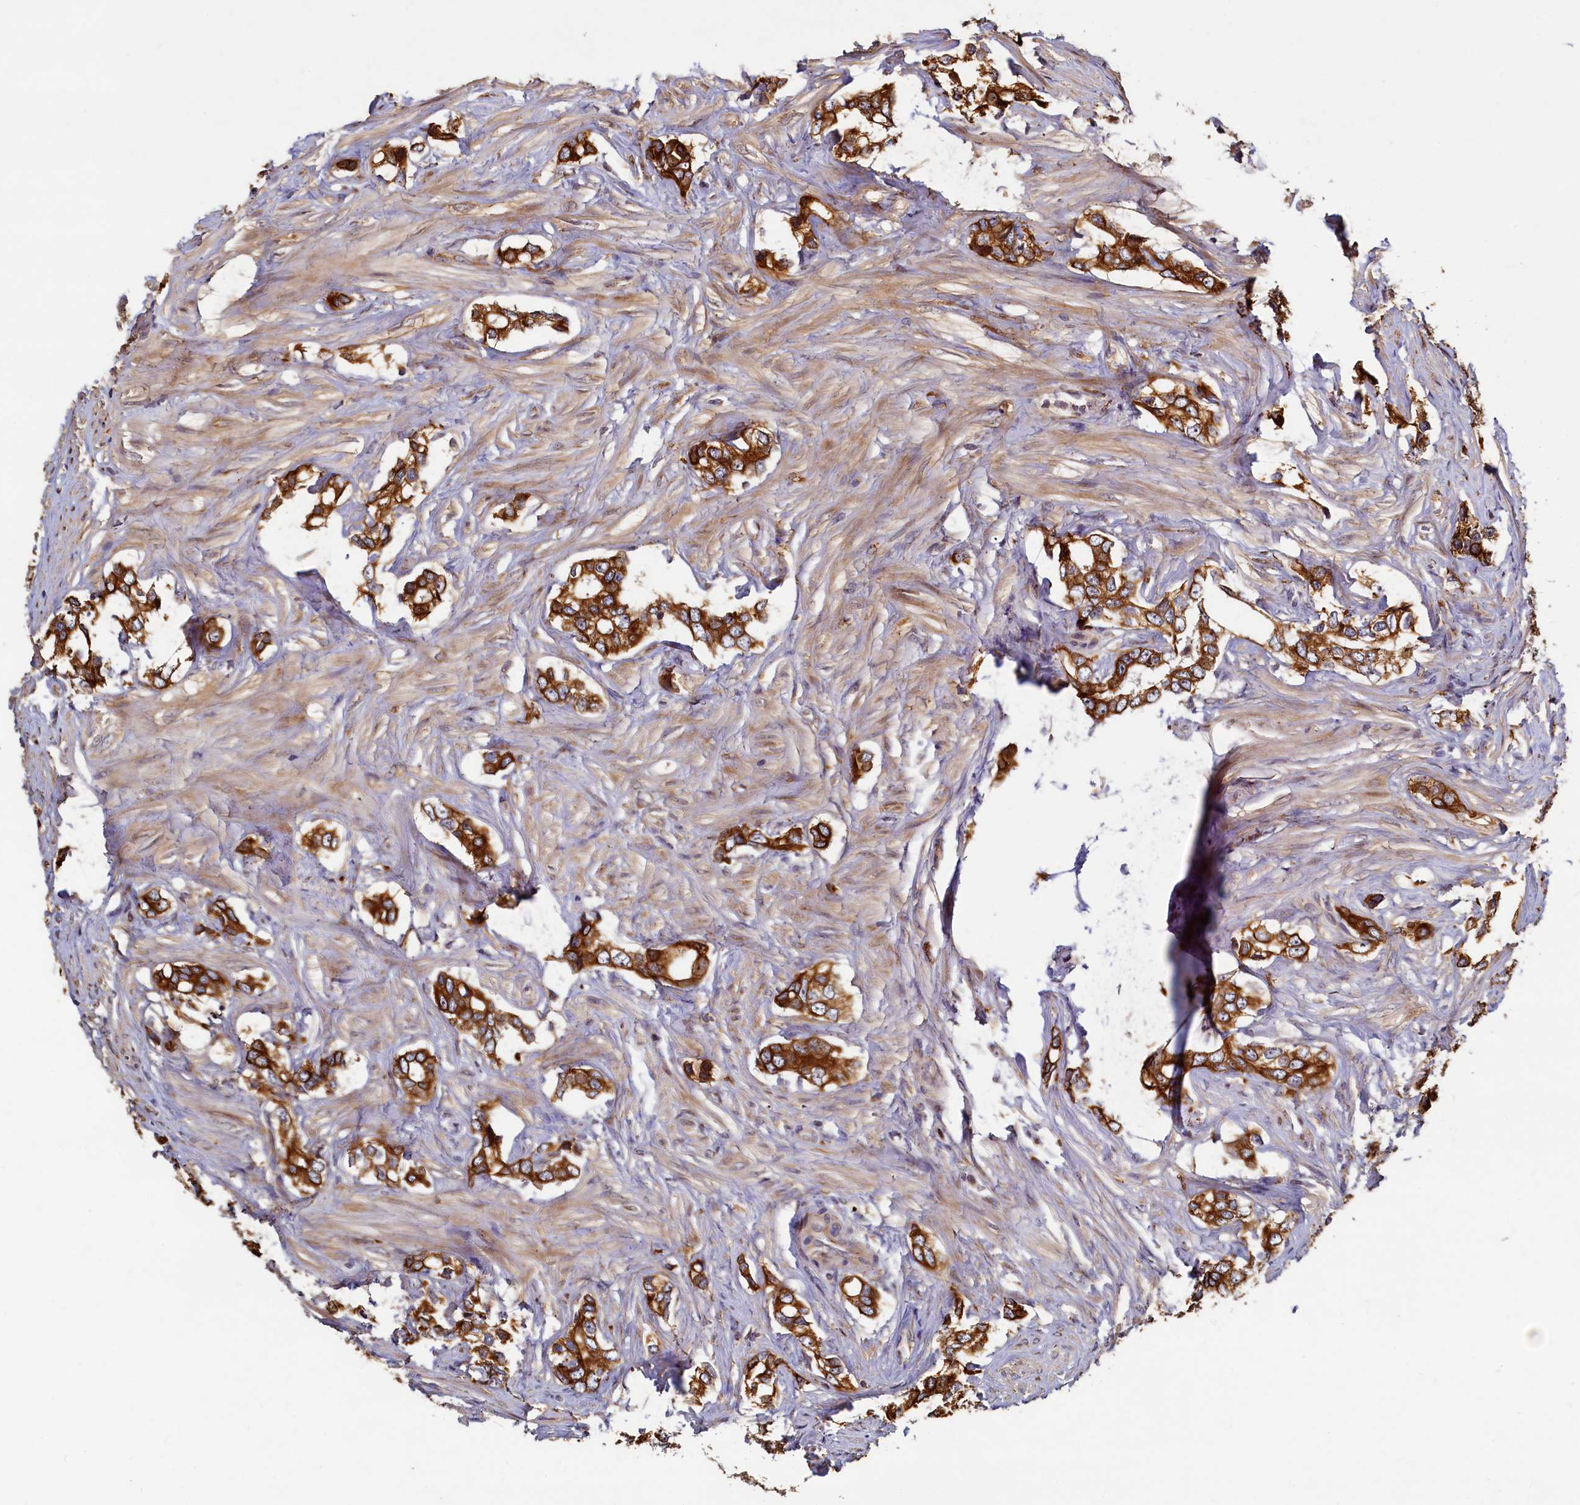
{"staining": {"intensity": "strong", "quantity": ">75%", "location": "cytoplasmic/membranous"}, "tissue": "prostate cancer", "cell_type": "Tumor cells", "image_type": "cancer", "snomed": [{"axis": "morphology", "description": "Adenocarcinoma, High grade"}, {"axis": "topography", "description": "Prostate"}], "caption": "Prostate cancer (adenocarcinoma (high-grade)) stained for a protein demonstrates strong cytoplasmic/membranous positivity in tumor cells.", "gene": "NCKAP5L", "patient": {"sex": "male", "age": 66}}